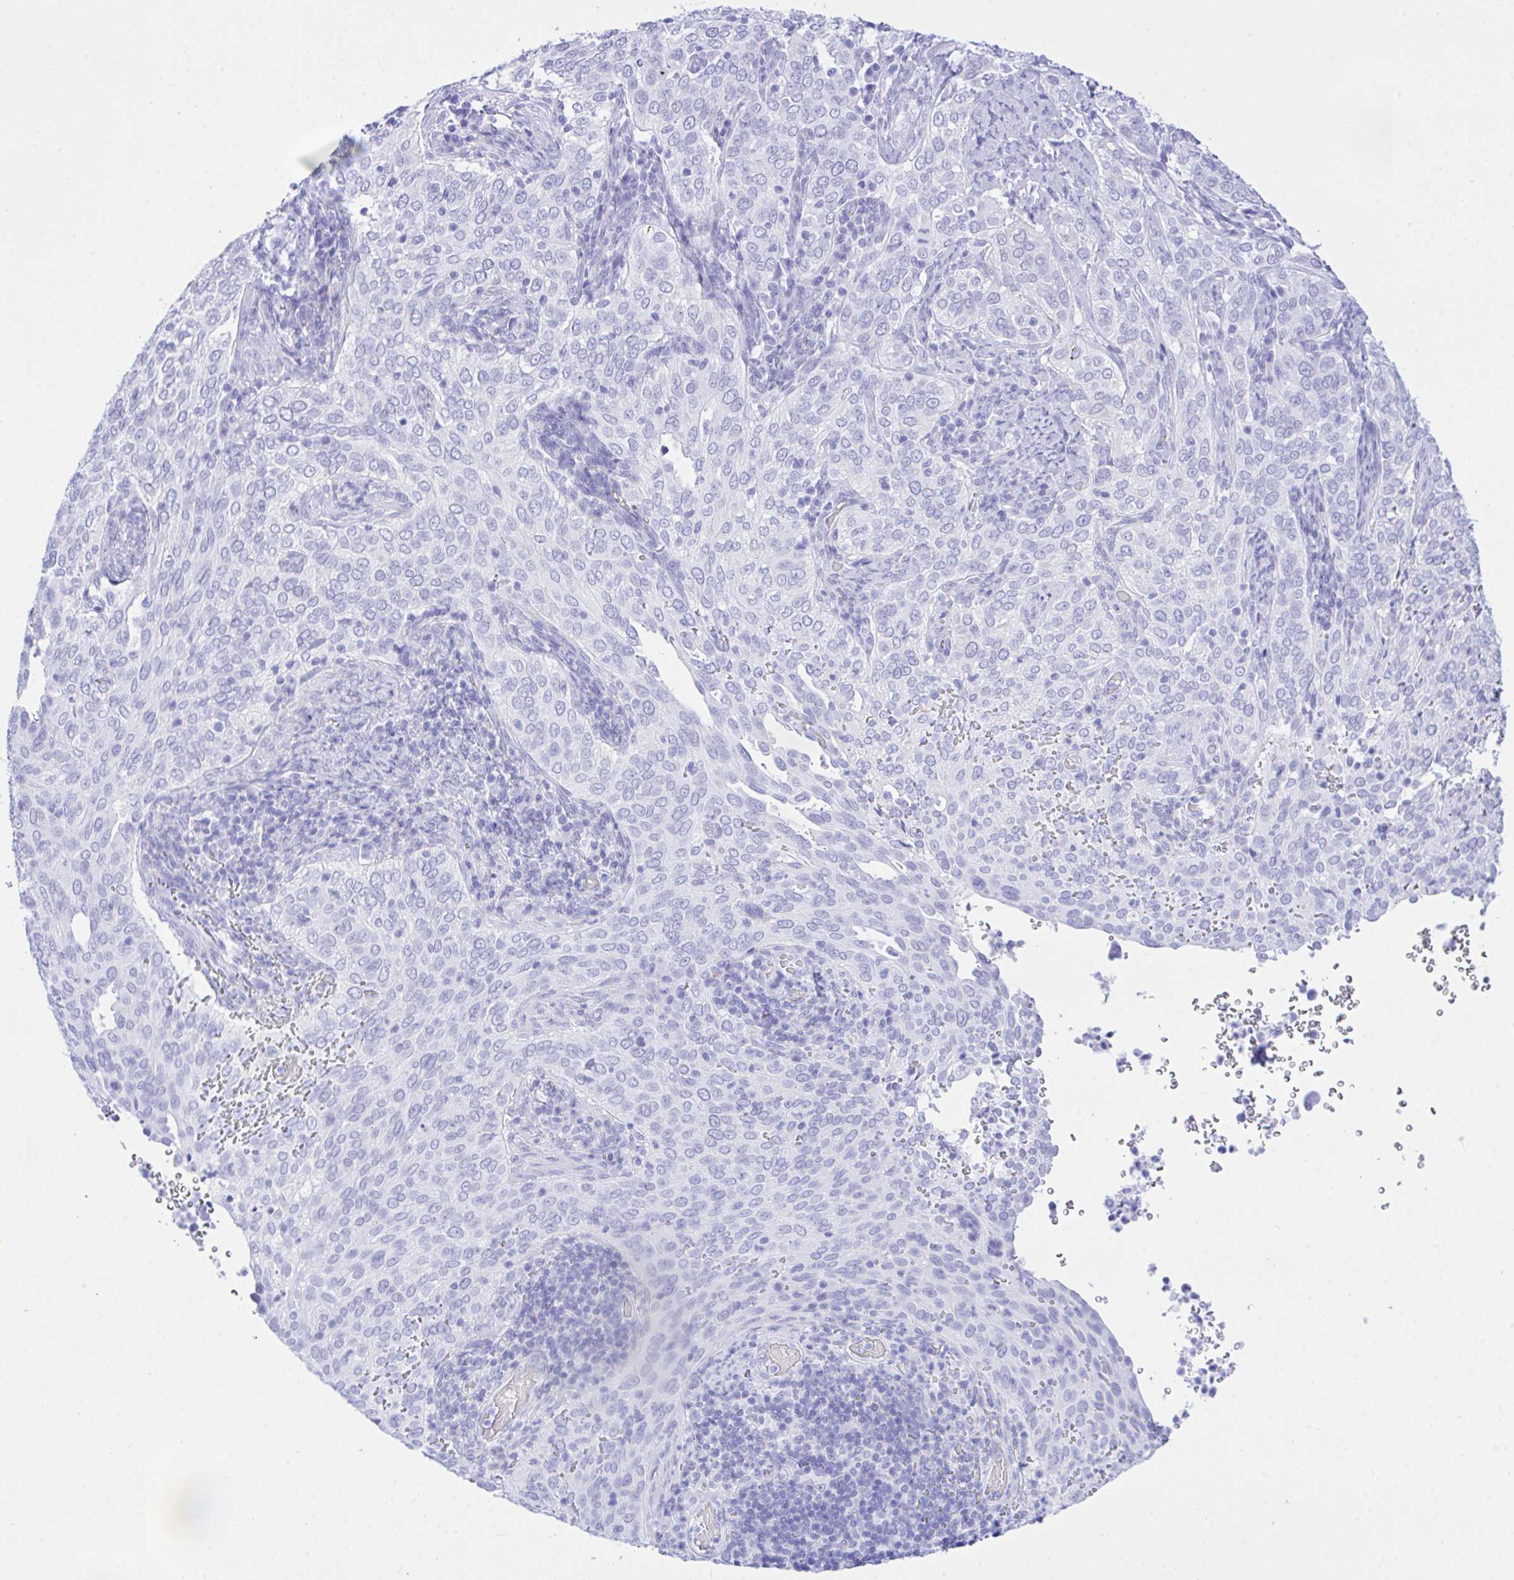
{"staining": {"intensity": "negative", "quantity": "none", "location": "none"}, "tissue": "cervical cancer", "cell_type": "Tumor cells", "image_type": "cancer", "snomed": [{"axis": "morphology", "description": "Squamous cell carcinoma, NOS"}, {"axis": "topography", "description": "Cervix"}], "caption": "Image shows no protein expression in tumor cells of cervical squamous cell carcinoma tissue.", "gene": "SELENOV", "patient": {"sex": "female", "age": 38}}